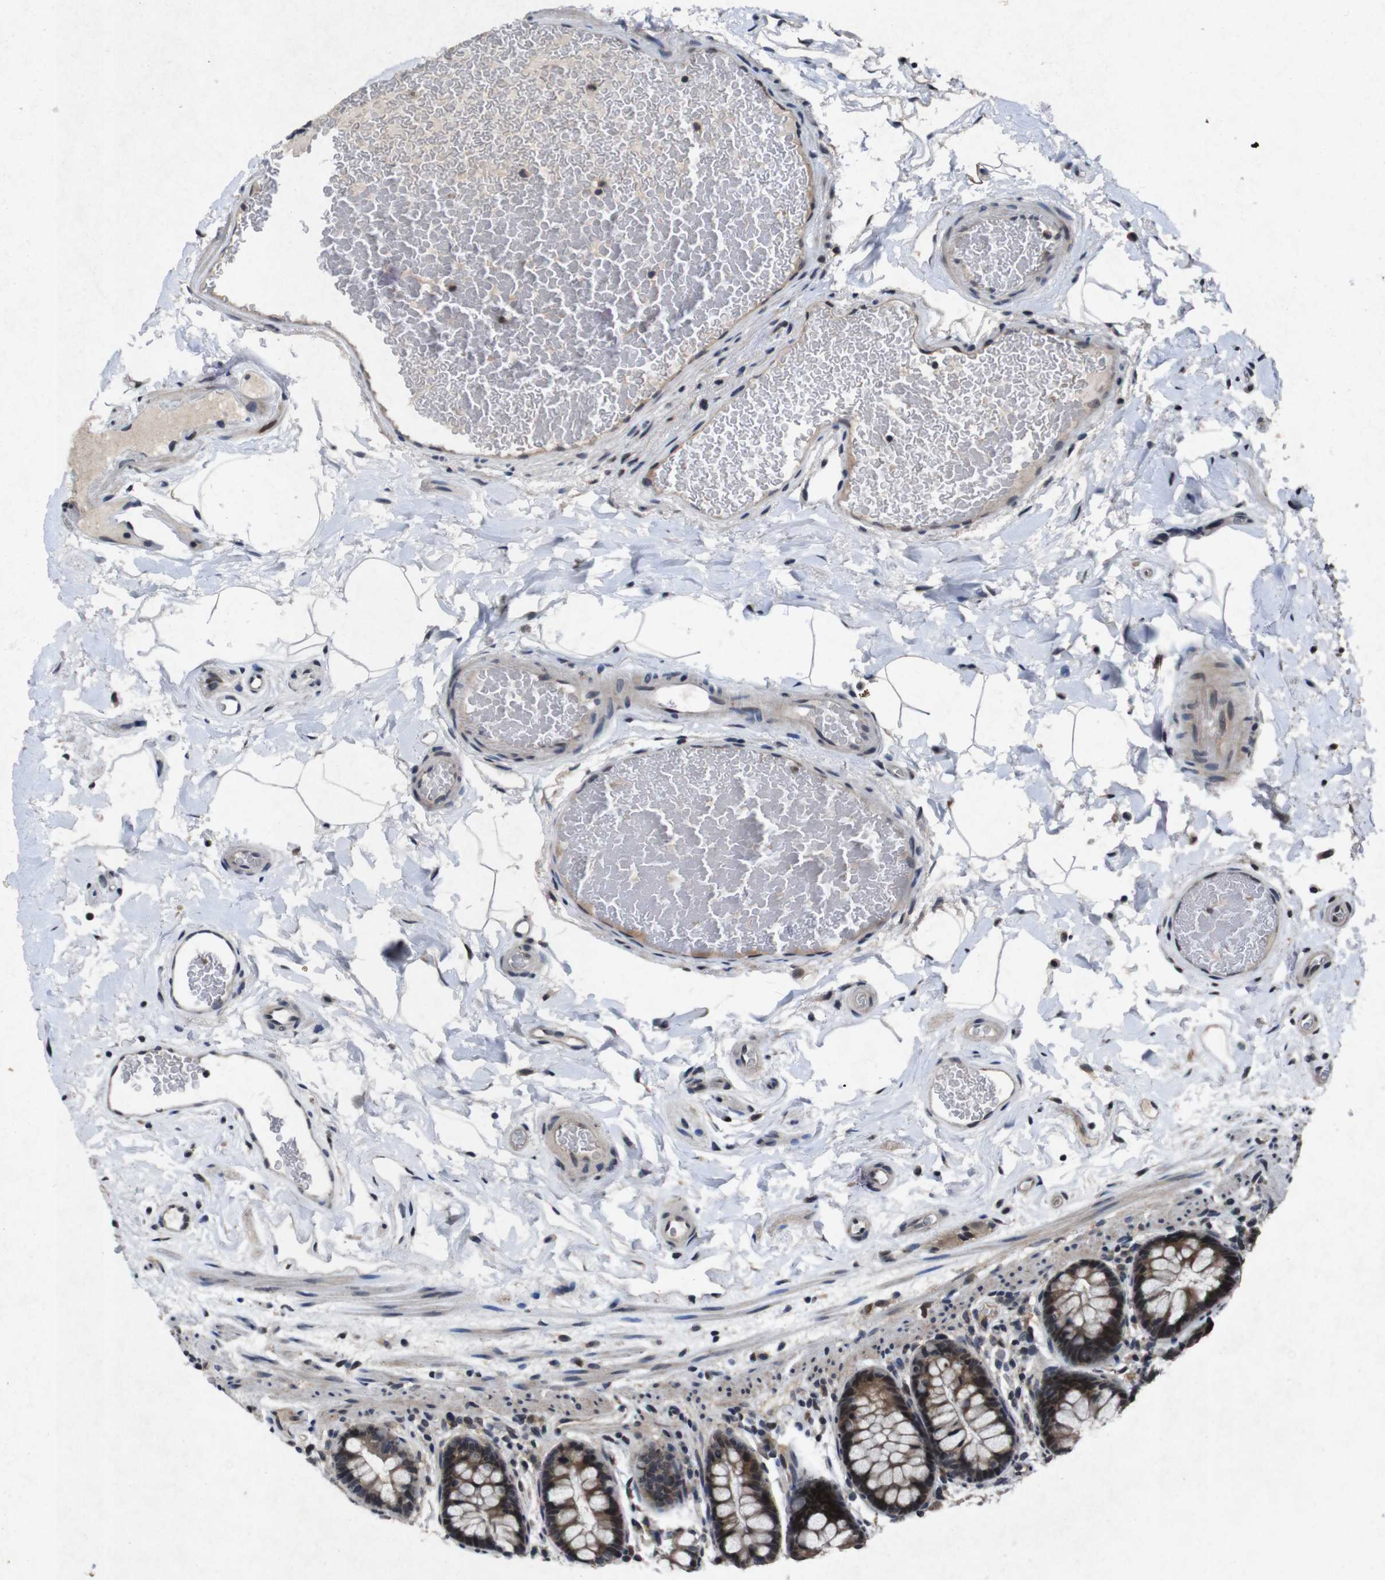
{"staining": {"intensity": "moderate", "quantity": "25%-75%", "location": "cytoplasmic/membranous,nuclear"}, "tissue": "colon", "cell_type": "Endothelial cells", "image_type": "normal", "snomed": [{"axis": "morphology", "description": "Normal tissue, NOS"}, {"axis": "topography", "description": "Colon"}], "caption": "Protein staining shows moderate cytoplasmic/membranous,nuclear positivity in approximately 25%-75% of endothelial cells in benign colon. Ihc stains the protein in brown and the nuclei are stained blue.", "gene": "AKT3", "patient": {"sex": "female", "age": 80}}